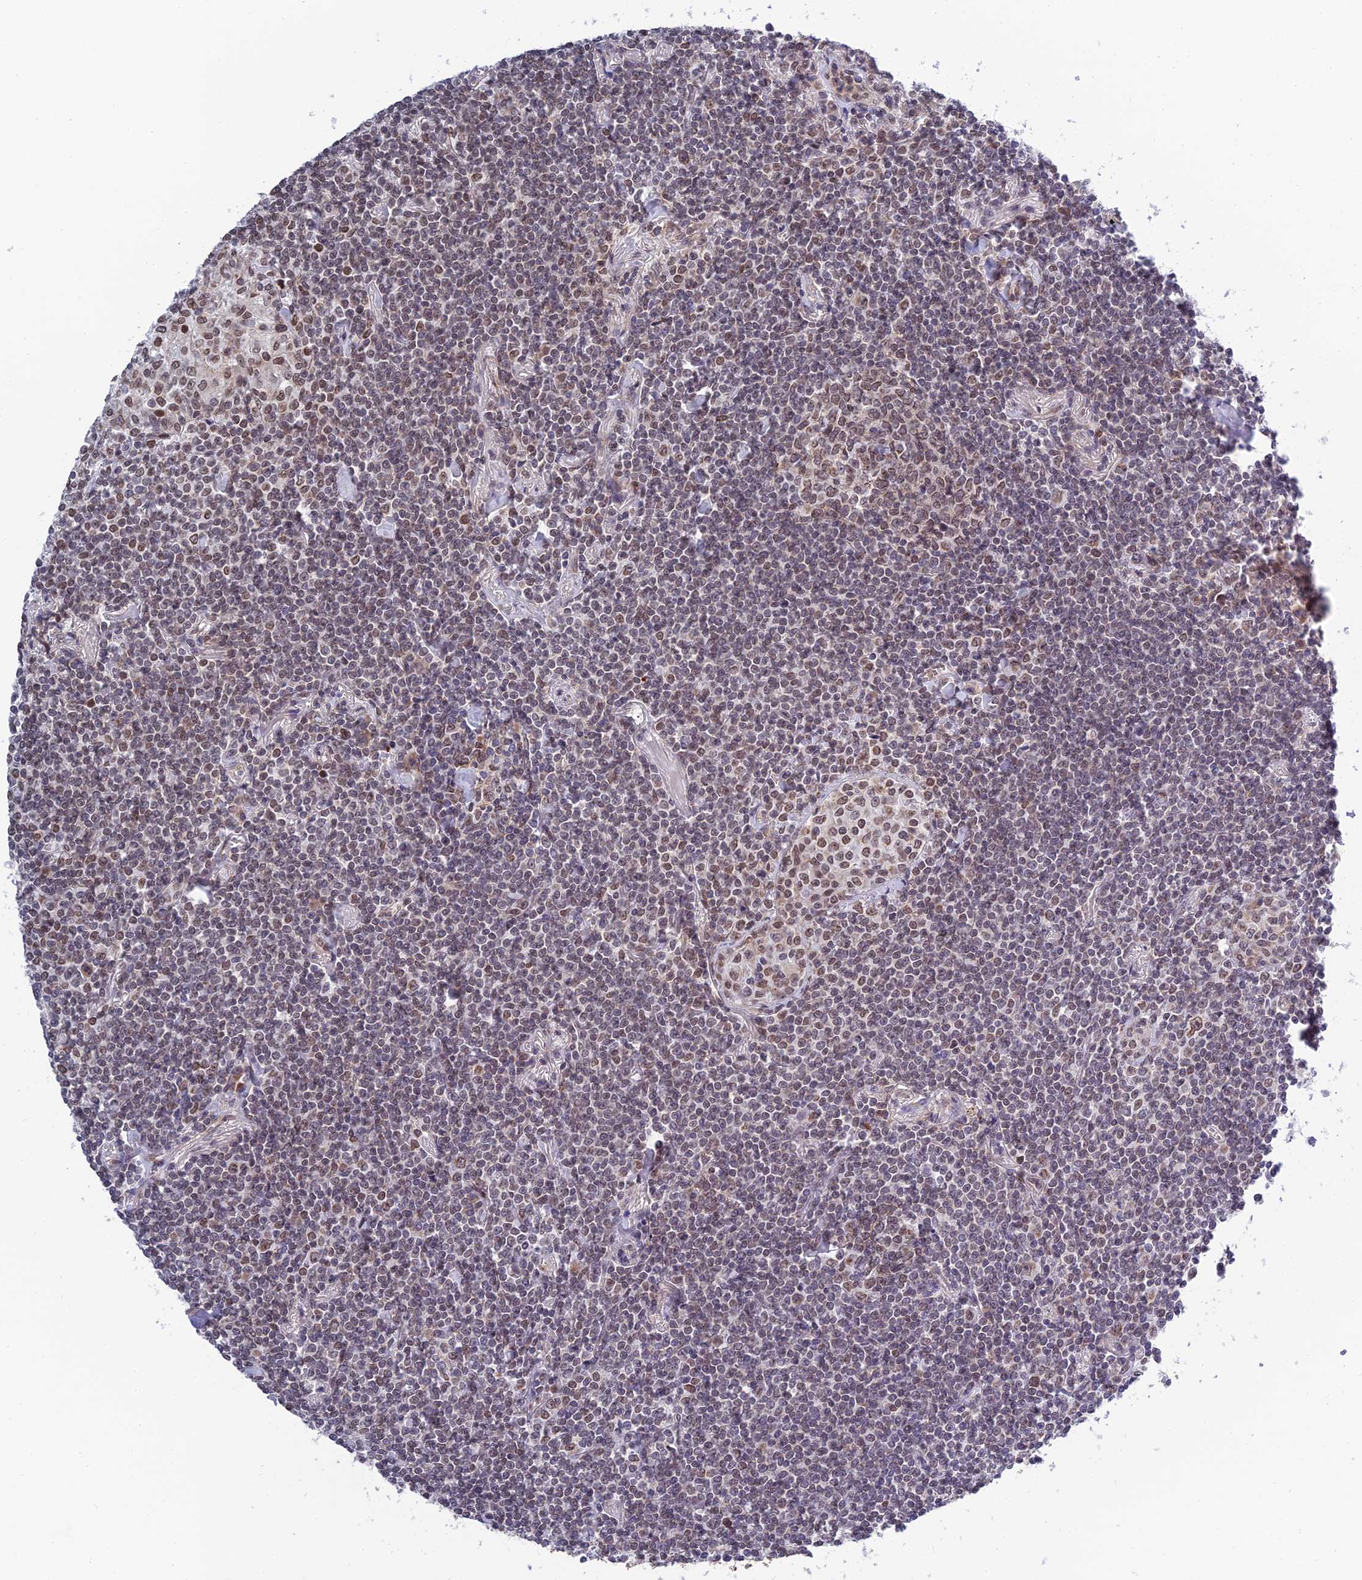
{"staining": {"intensity": "weak", "quantity": "25%-75%", "location": "nuclear"}, "tissue": "lymphoma", "cell_type": "Tumor cells", "image_type": "cancer", "snomed": [{"axis": "morphology", "description": "Malignant lymphoma, non-Hodgkin's type, Low grade"}, {"axis": "topography", "description": "Lung"}], "caption": "A low amount of weak nuclear expression is identified in approximately 25%-75% of tumor cells in malignant lymphoma, non-Hodgkin's type (low-grade) tissue.", "gene": "REXO1", "patient": {"sex": "female", "age": 71}}